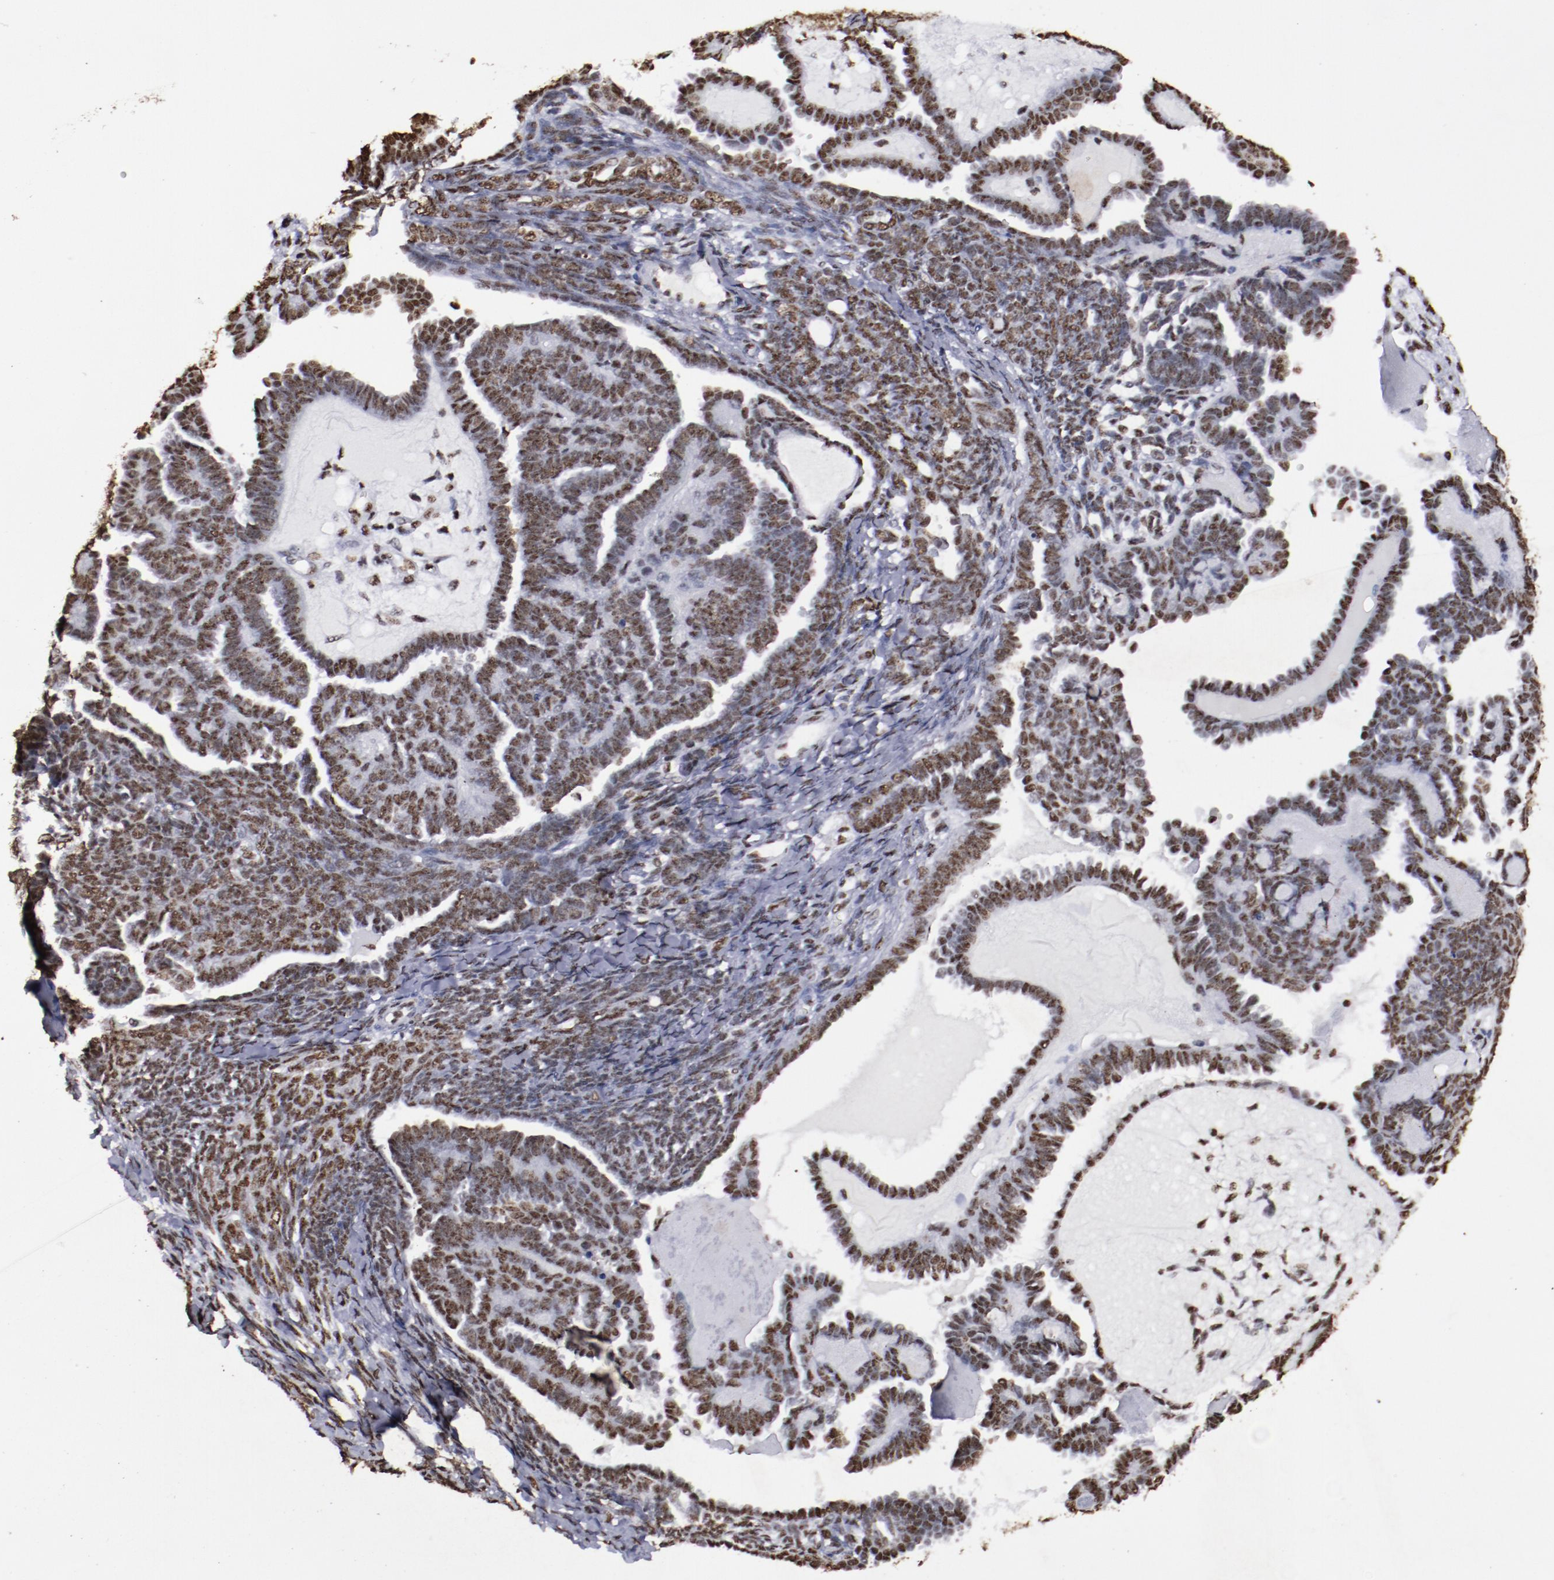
{"staining": {"intensity": "strong", "quantity": ">75%", "location": "nuclear"}, "tissue": "endometrial cancer", "cell_type": "Tumor cells", "image_type": "cancer", "snomed": [{"axis": "morphology", "description": "Neoplasm, malignant, NOS"}, {"axis": "topography", "description": "Endometrium"}], "caption": "IHC image of neoplastic tissue: endometrial cancer stained using immunohistochemistry demonstrates high levels of strong protein expression localized specifically in the nuclear of tumor cells, appearing as a nuclear brown color.", "gene": "HNRNPA2B1", "patient": {"sex": "female", "age": 74}}